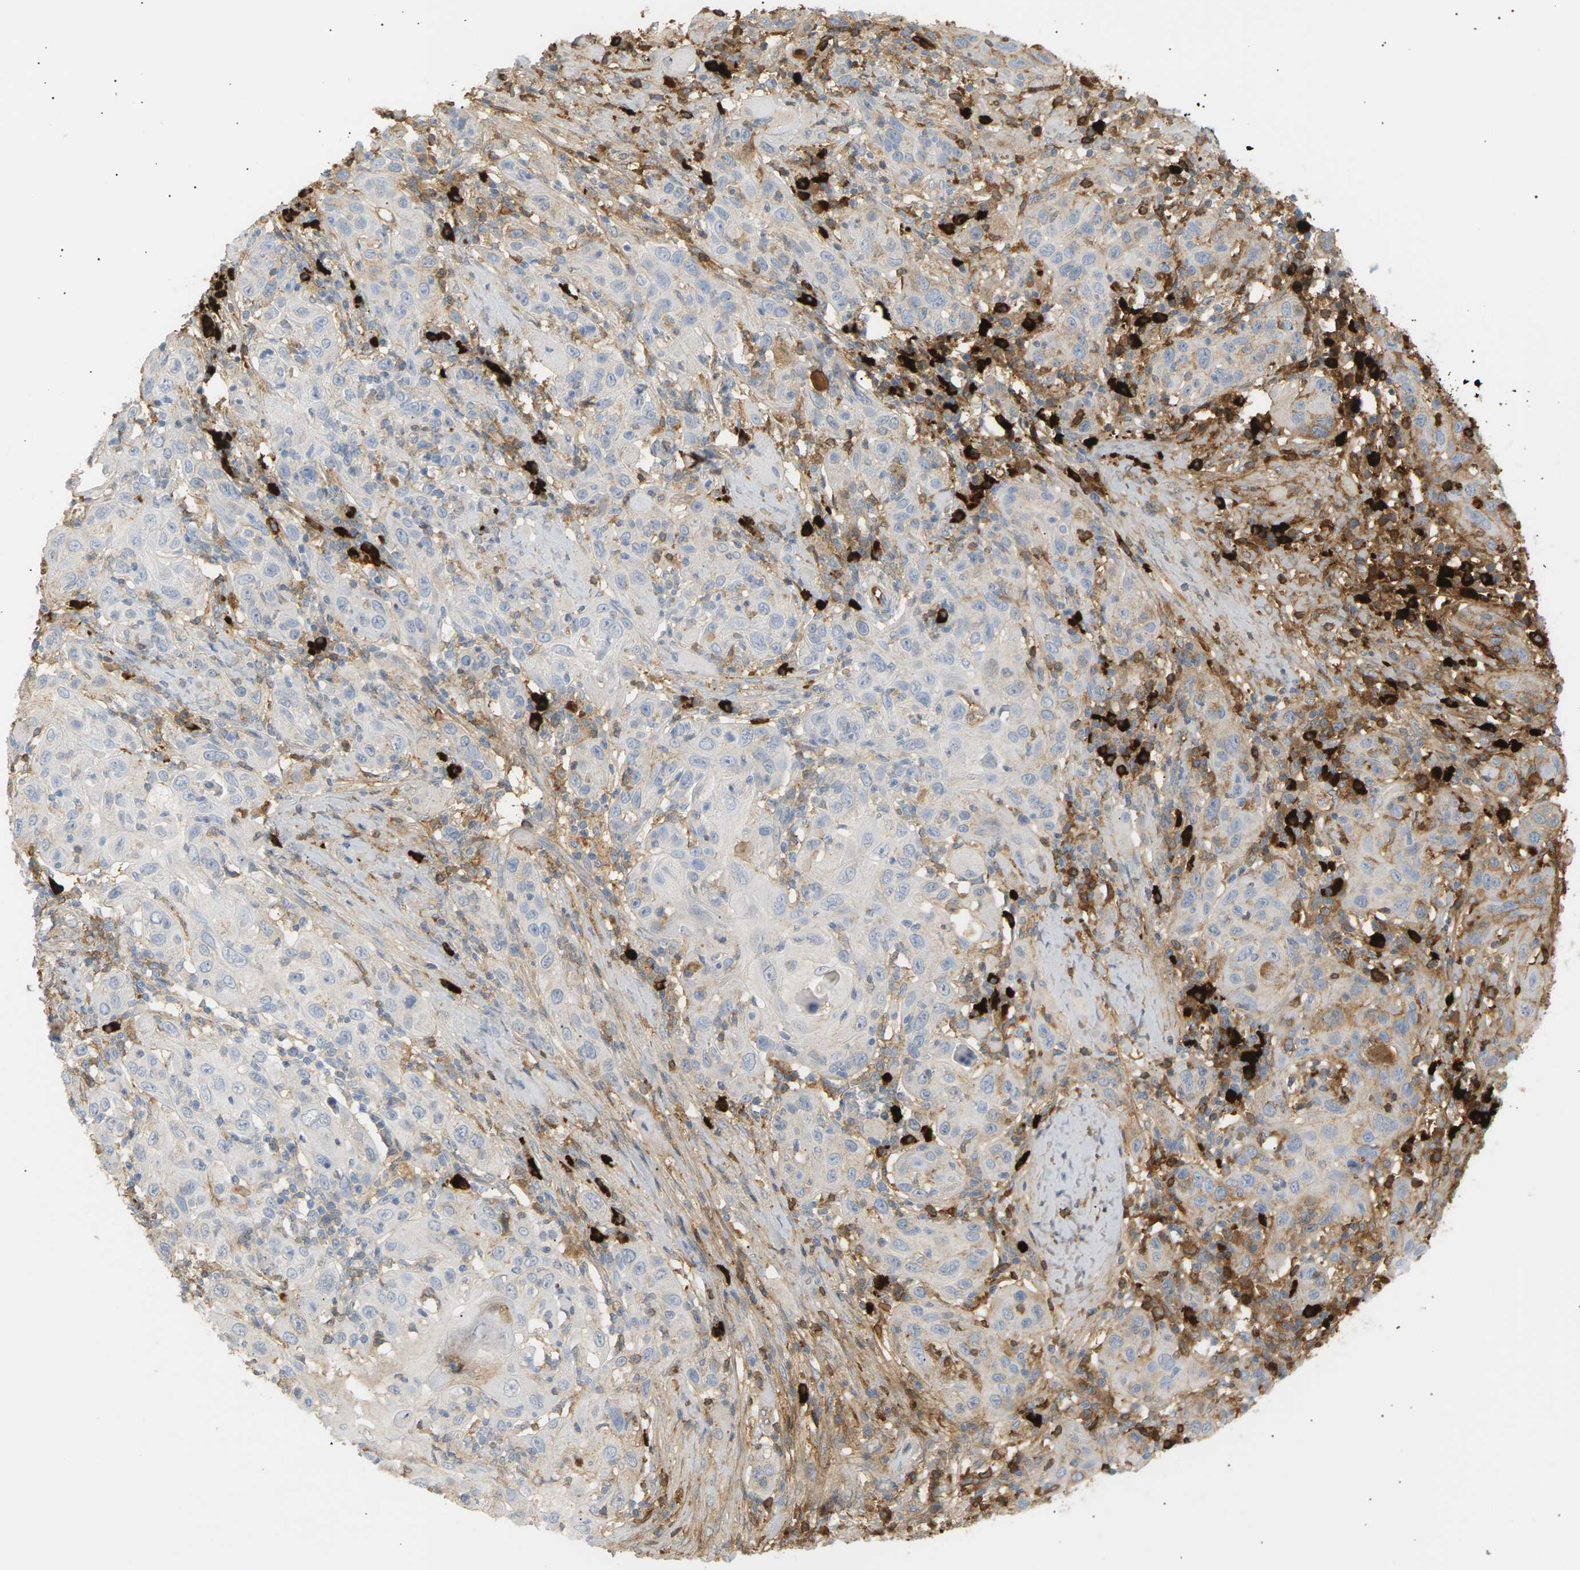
{"staining": {"intensity": "weak", "quantity": "<25%", "location": "cytoplasmic/membranous"}, "tissue": "skin cancer", "cell_type": "Tumor cells", "image_type": "cancer", "snomed": [{"axis": "morphology", "description": "Squamous cell carcinoma, NOS"}, {"axis": "topography", "description": "Skin"}], "caption": "This is an immunohistochemistry (IHC) photomicrograph of human squamous cell carcinoma (skin). There is no staining in tumor cells.", "gene": "IGLC3", "patient": {"sex": "female", "age": 88}}